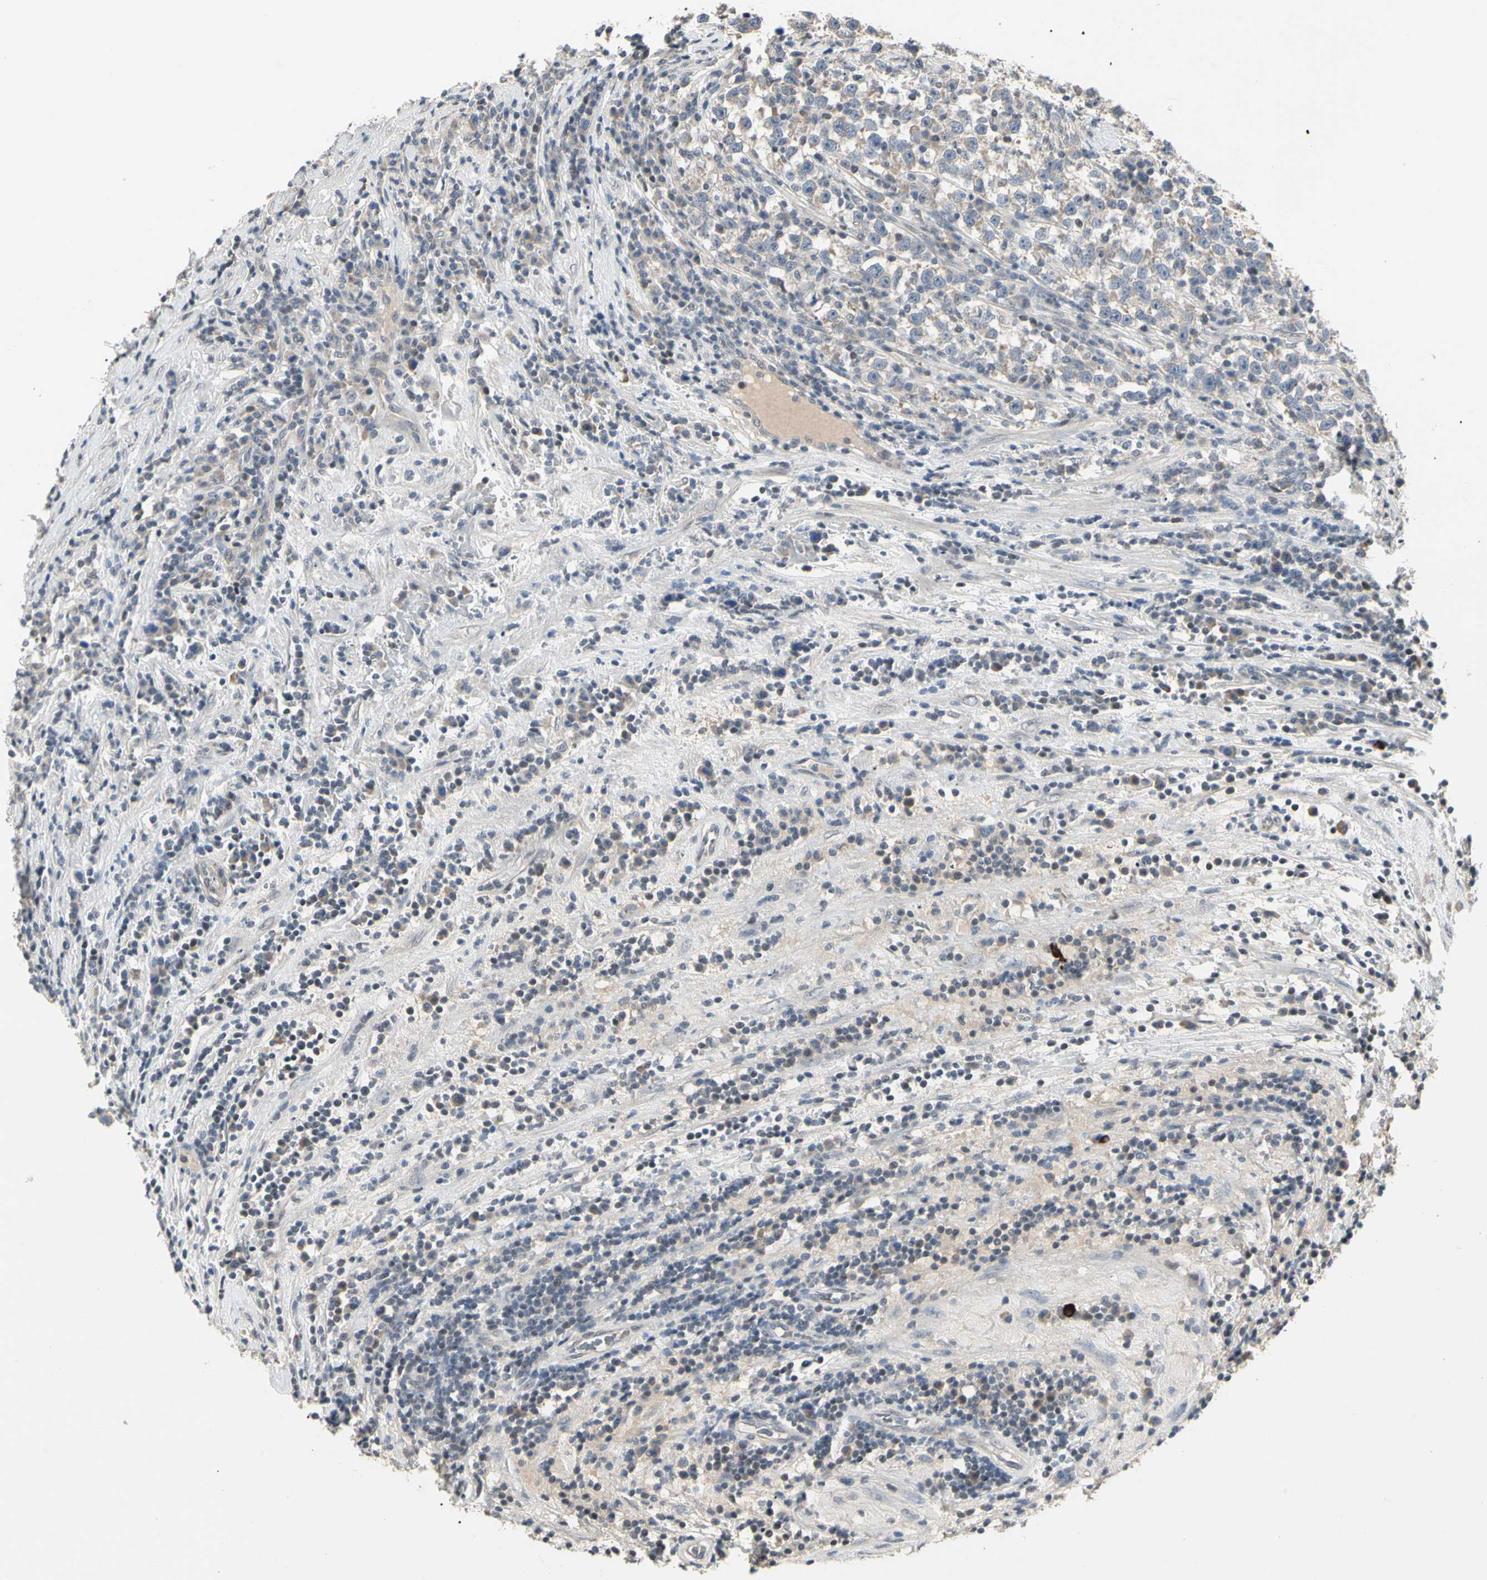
{"staining": {"intensity": "weak", "quantity": "<25%", "location": "cytoplasmic/membranous"}, "tissue": "testis cancer", "cell_type": "Tumor cells", "image_type": "cancer", "snomed": [{"axis": "morphology", "description": "Seminoma, NOS"}, {"axis": "topography", "description": "Testis"}], "caption": "High power microscopy micrograph of an immunohistochemistry (IHC) image of testis cancer (seminoma), revealing no significant staining in tumor cells.", "gene": "GREM1", "patient": {"sex": "male", "age": 43}}